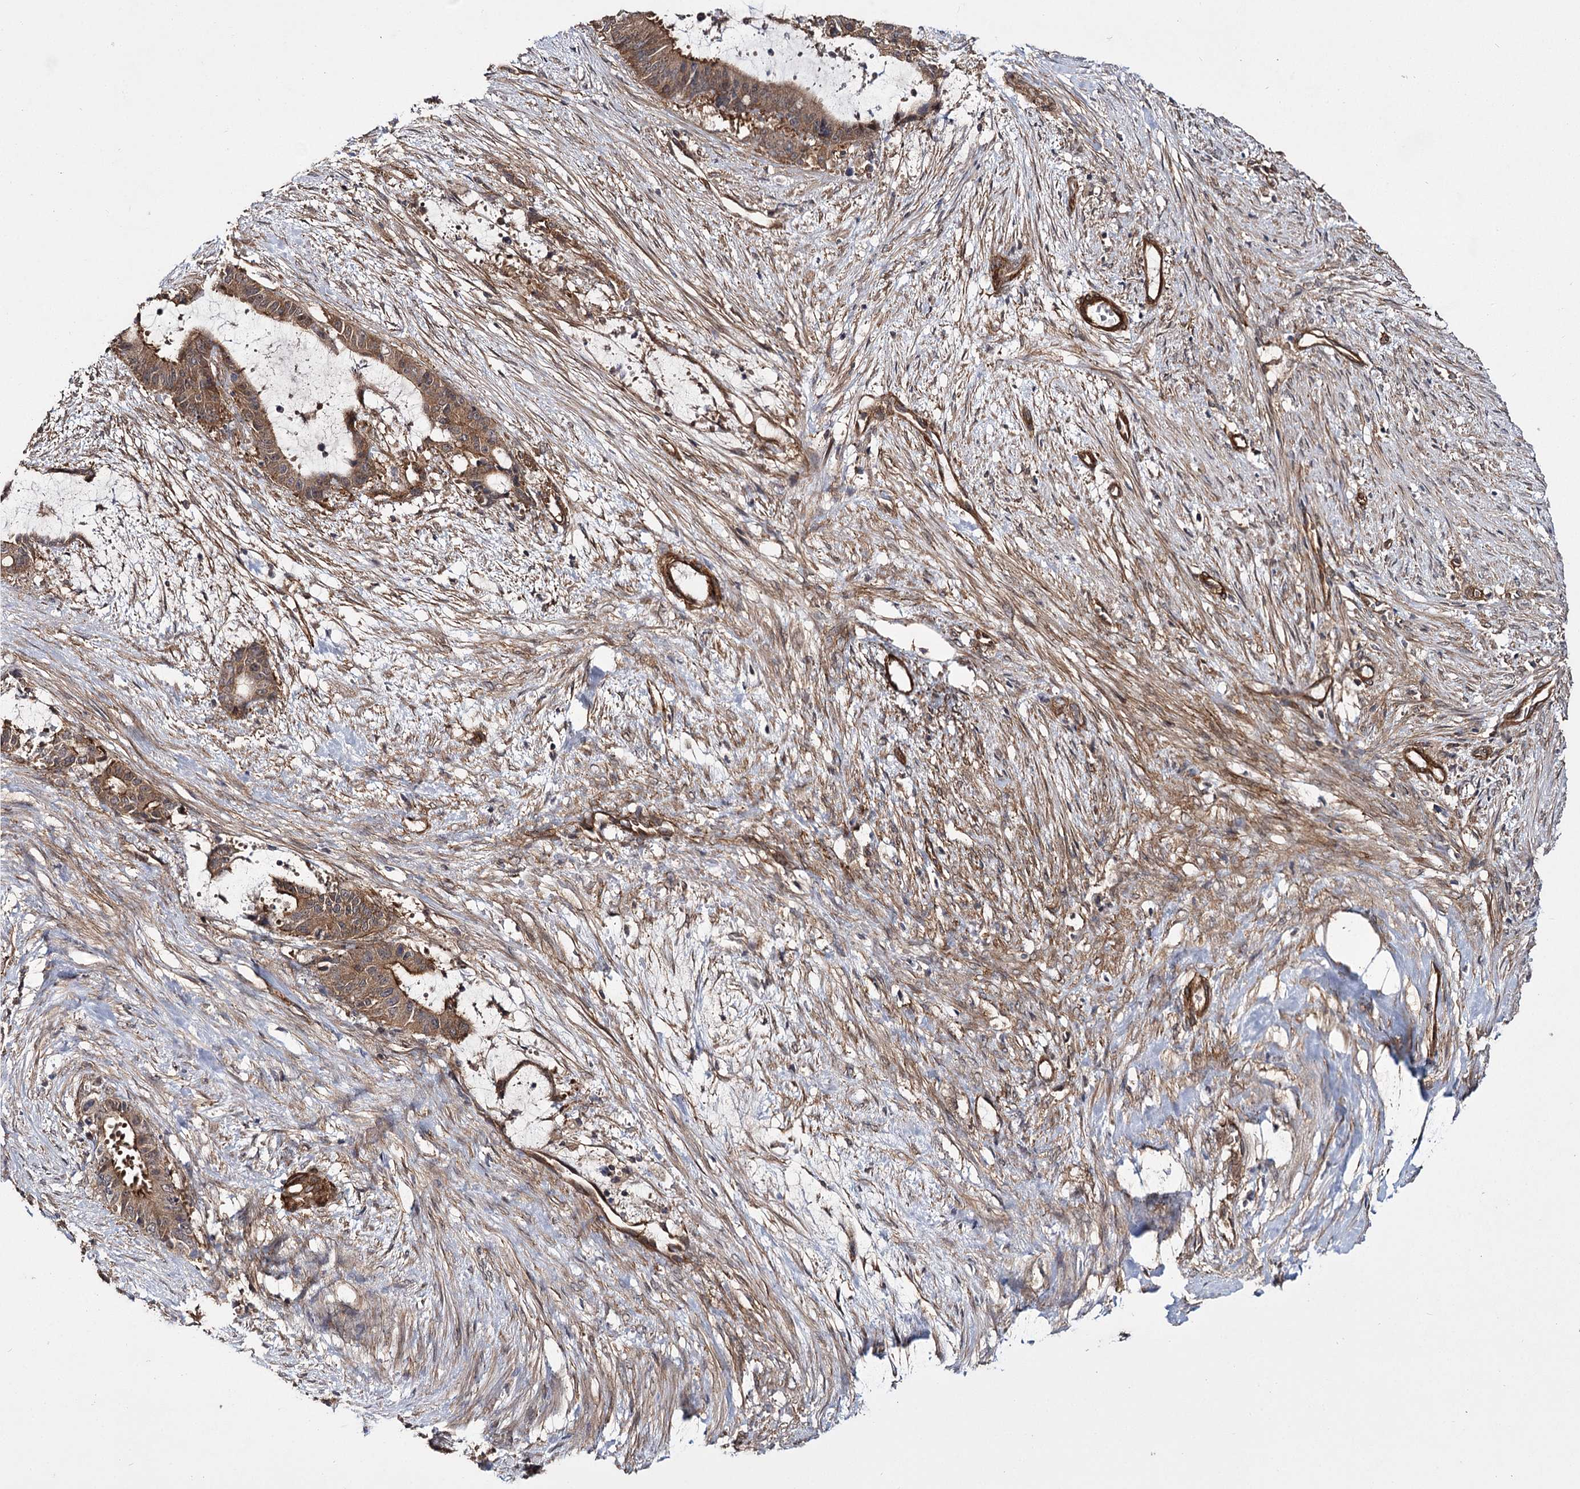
{"staining": {"intensity": "moderate", "quantity": ">75%", "location": "cytoplasmic/membranous"}, "tissue": "liver cancer", "cell_type": "Tumor cells", "image_type": "cancer", "snomed": [{"axis": "morphology", "description": "Normal tissue, NOS"}, {"axis": "morphology", "description": "Cholangiocarcinoma"}, {"axis": "topography", "description": "Liver"}, {"axis": "topography", "description": "Peripheral nerve tissue"}], "caption": "A micrograph of liver cancer stained for a protein displays moderate cytoplasmic/membranous brown staining in tumor cells.", "gene": "MYO1C", "patient": {"sex": "female", "age": 73}}